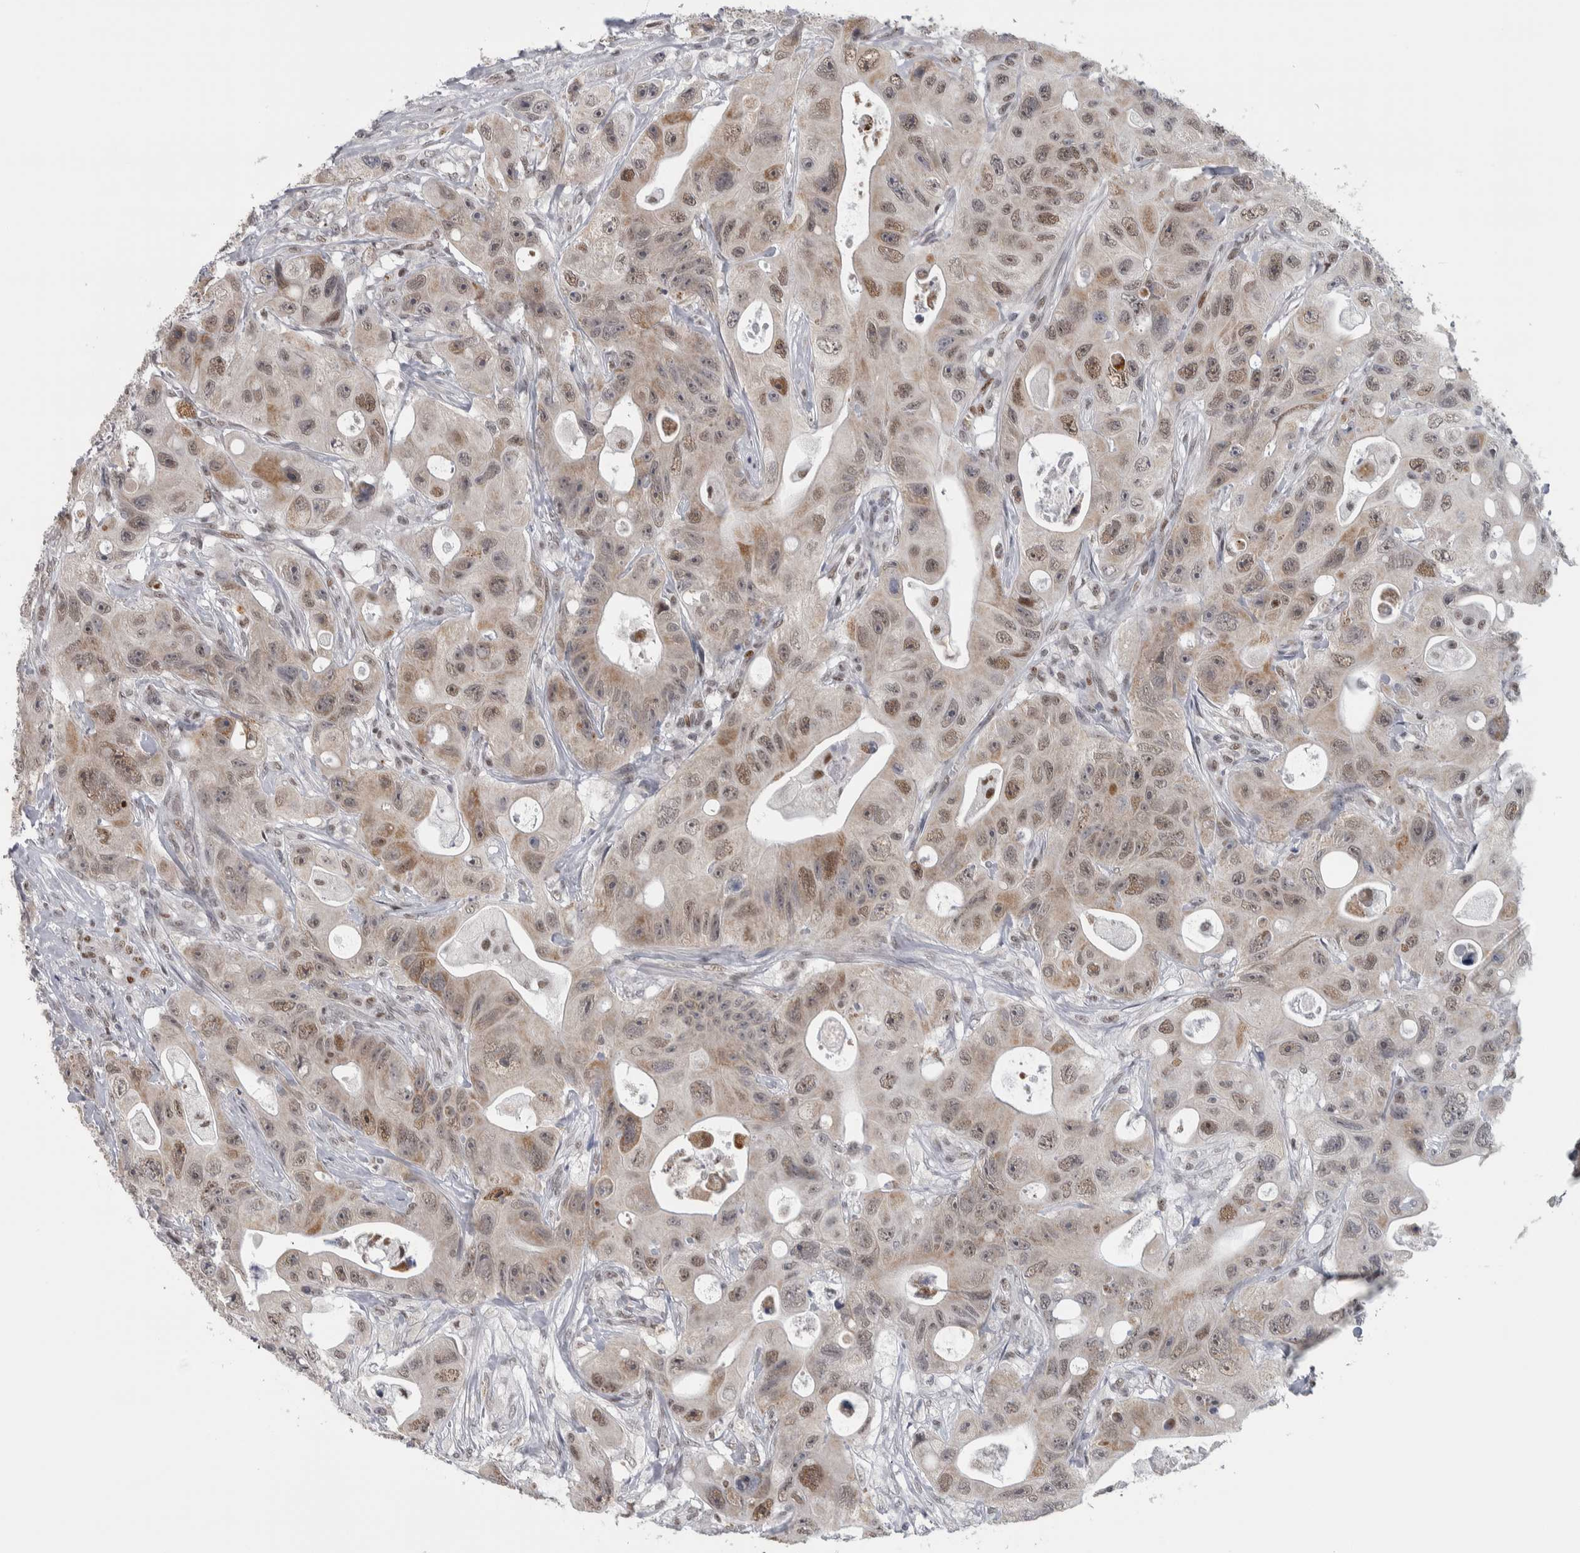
{"staining": {"intensity": "moderate", "quantity": "25%-75%", "location": "nuclear"}, "tissue": "colorectal cancer", "cell_type": "Tumor cells", "image_type": "cancer", "snomed": [{"axis": "morphology", "description": "Adenocarcinoma, NOS"}, {"axis": "topography", "description": "Colon"}], "caption": "IHC micrograph of human colorectal cancer (adenocarcinoma) stained for a protein (brown), which reveals medium levels of moderate nuclear staining in about 25%-75% of tumor cells.", "gene": "HEXIM2", "patient": {"sex": "female", "age": 46}}